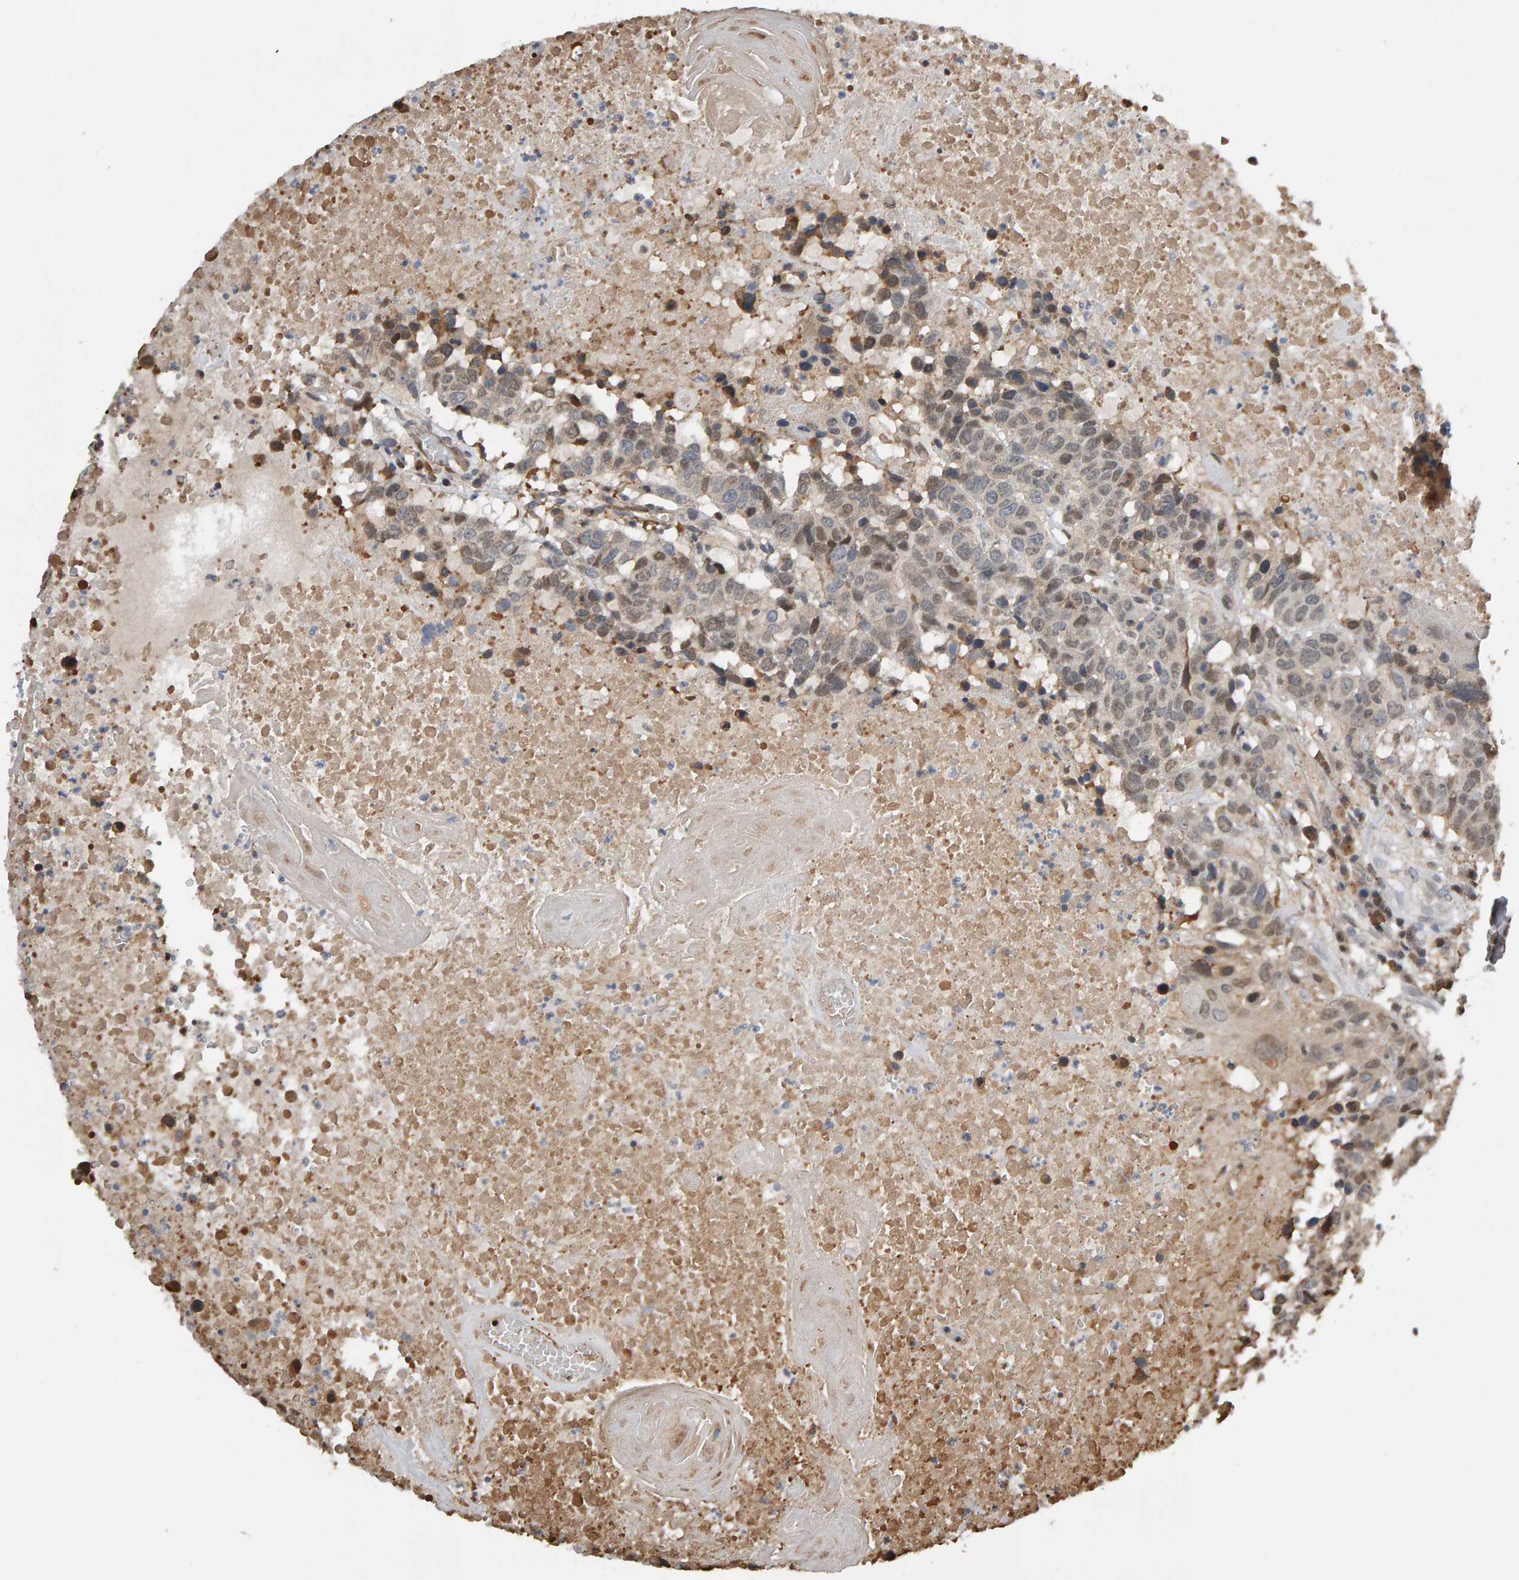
{"staining": {"intensity": "weak", "quantity": "25%-75%", "location": "cytoplasmic/membranous,nuclear"}, "tissue": "head and neck cancer", "cell_type": "Tumor cells", "image_type": "cancer", "snomed": [{"axis": "morphology", "description": "Squamous cell carcinoma, NOS"}, {"axis": "topography", "description": "Head-Neck"}], "caption": "IHC of human squamous cell carcinoma (head and neck) reveals low levels of weak cytoplasmic/membranous and nuclear expression in approximately 25%-75% of tumor cells. The protein is stained brown, and the nuclei are stained in blue (DAB IHC with brightfield microscopy, high magnification).", "gene": "COASY", "patient": {"sex": "male", "age": 66}}